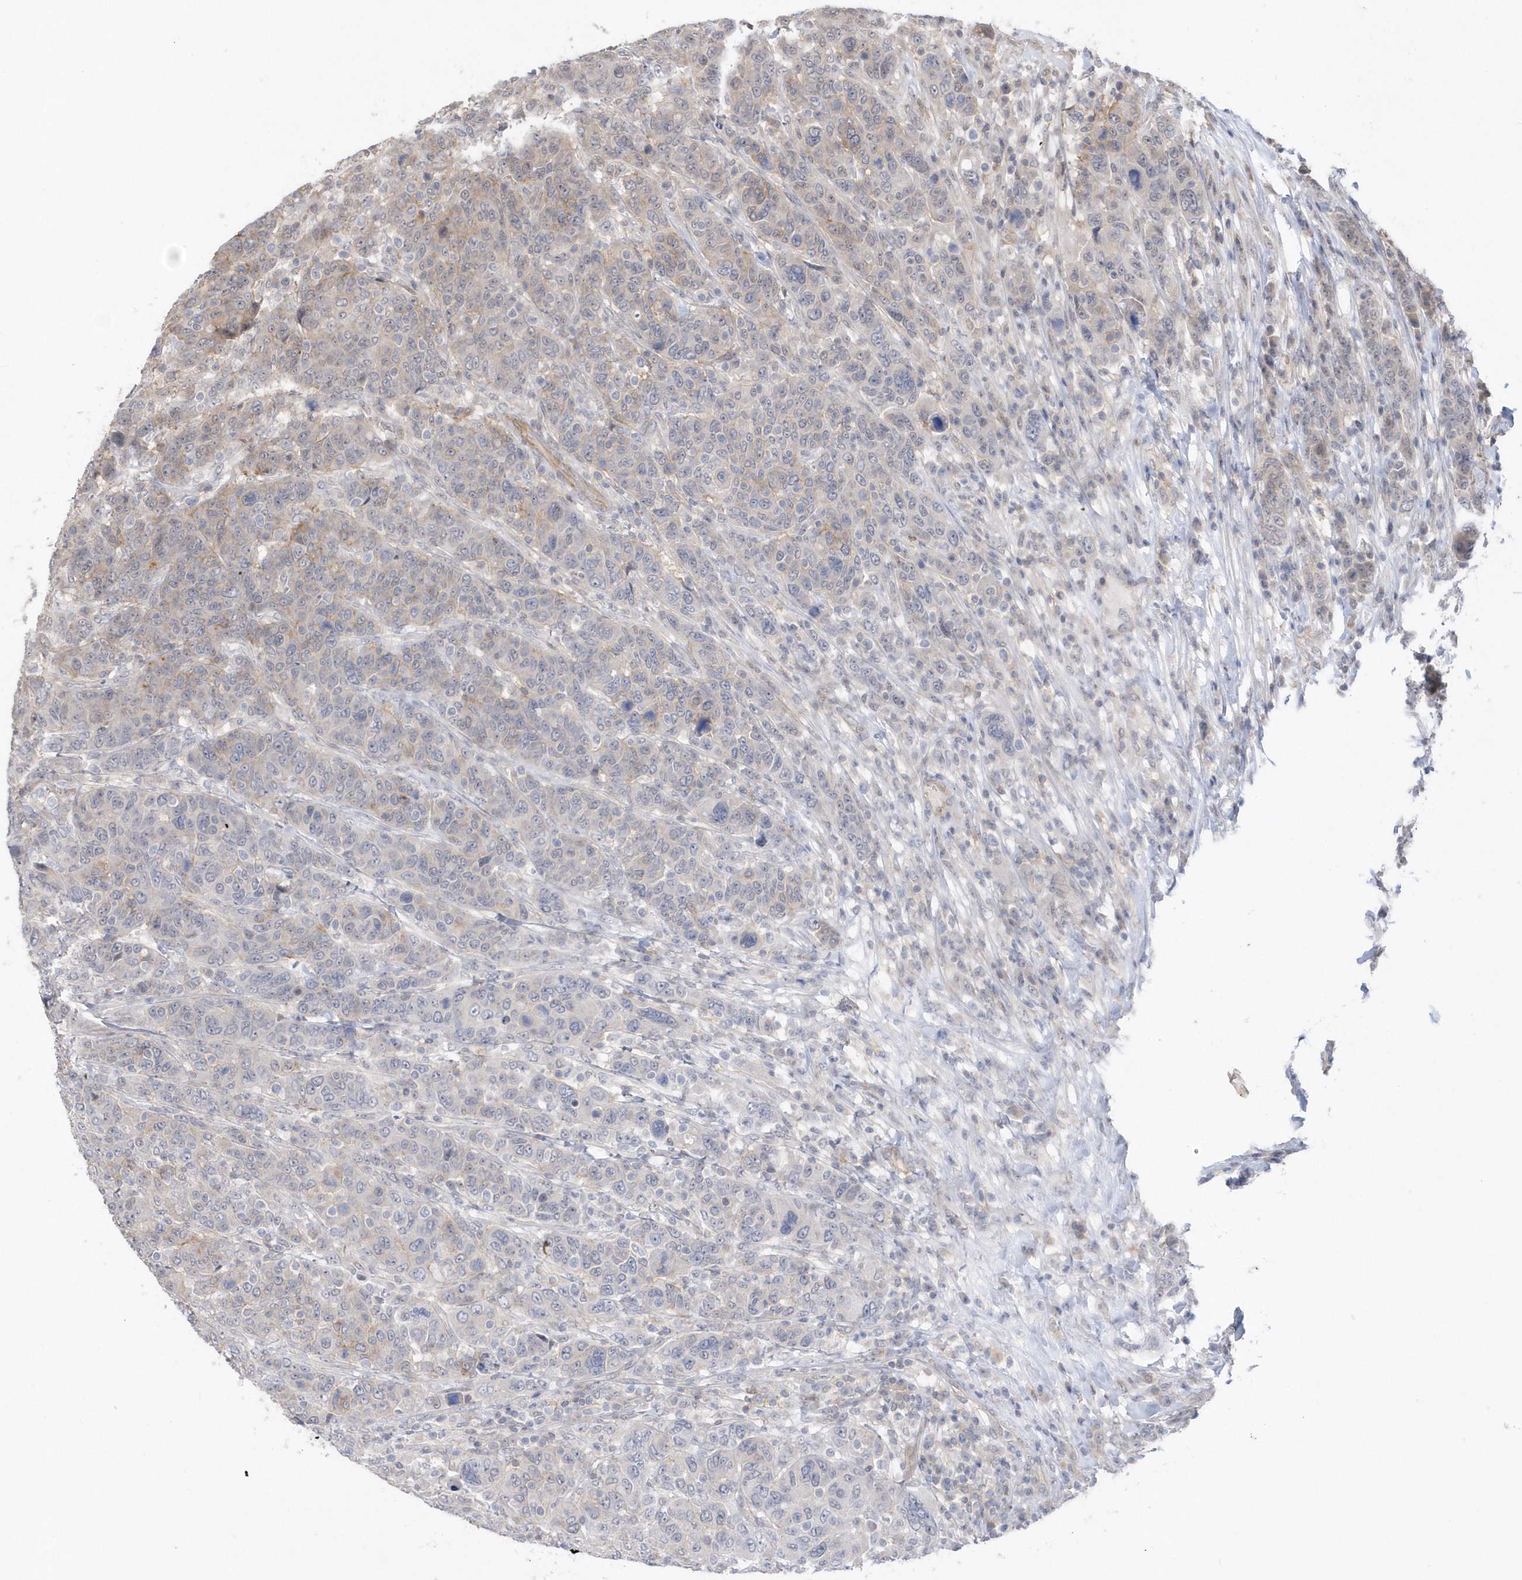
{"staining": {"intensity": "weak", "quantity": "<25%", "location": "cytoplasmic/membranous"}, "tissue": "breast cancer", "cell_type": "Tumor cells", "image_type": "cancer", "snomed": [{"axis": "morphology", "description": "Duct carcinoma"}, {"axis": "topography", "description": "Breast"}], "caption": "Breast cancer (invasive ductal carcinoma) stained for a protein using IHC shows no expression tumor cells.", "gene": "CRIP3", "patient": {"sex": "female", "age": 37}}